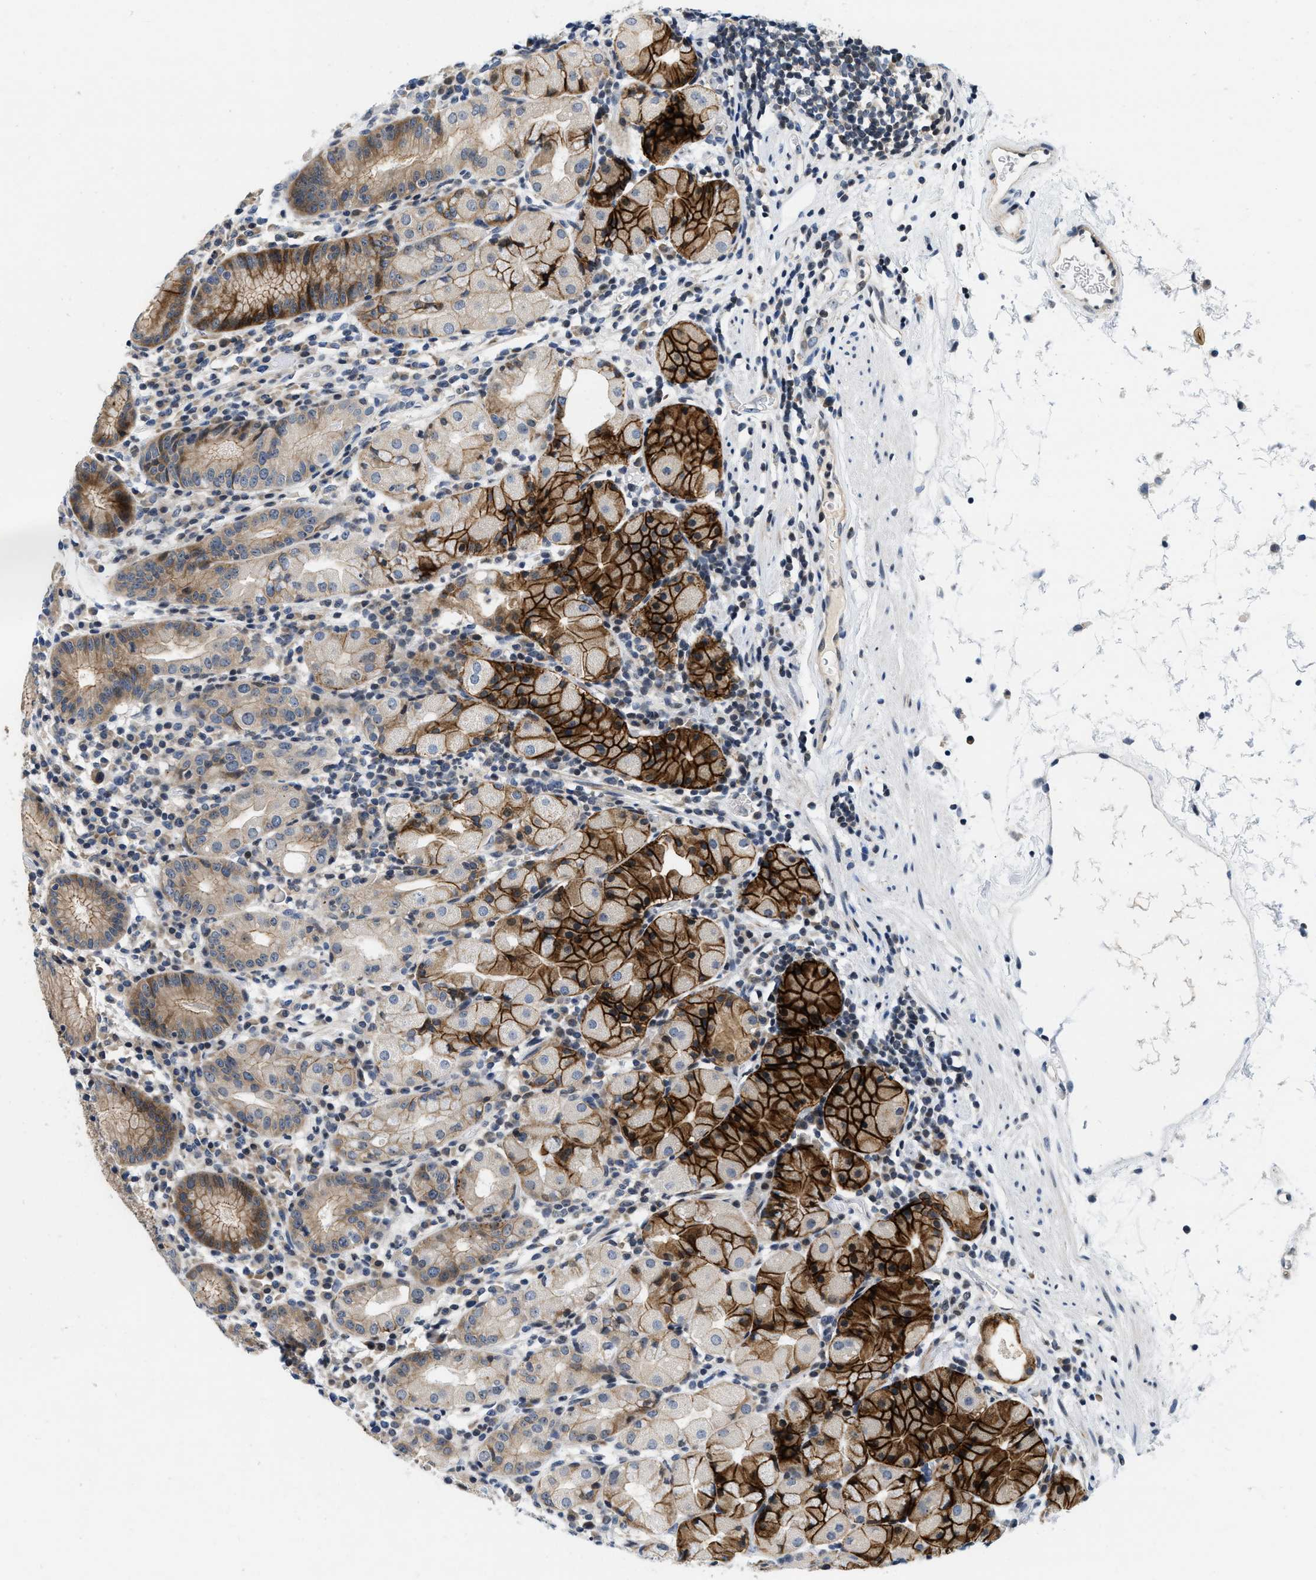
{"staining": {"intensity": "strong", "quantity": "25%-75%", "location": "cytoplasmic/membranous"}, "tissue": "stomach", "cell_type": "Glandular cells", "image_type": "normal", "snomed": [{"axis": "morphology", "description": "Normal tissue, NOS"}, {"axis": "topography", "description": "Stomach"}, {"axis": "topography", "description": "Stomach, lower"}], "caption": "Immunohistochemical staining of normal stomach displays 25%-75% levels of strong cytoplasmic/membranous protein staining in about 25%-75% of glandular cells.", "gene": "IKBKE", "patient": {"sex": "female", "age": 75}}